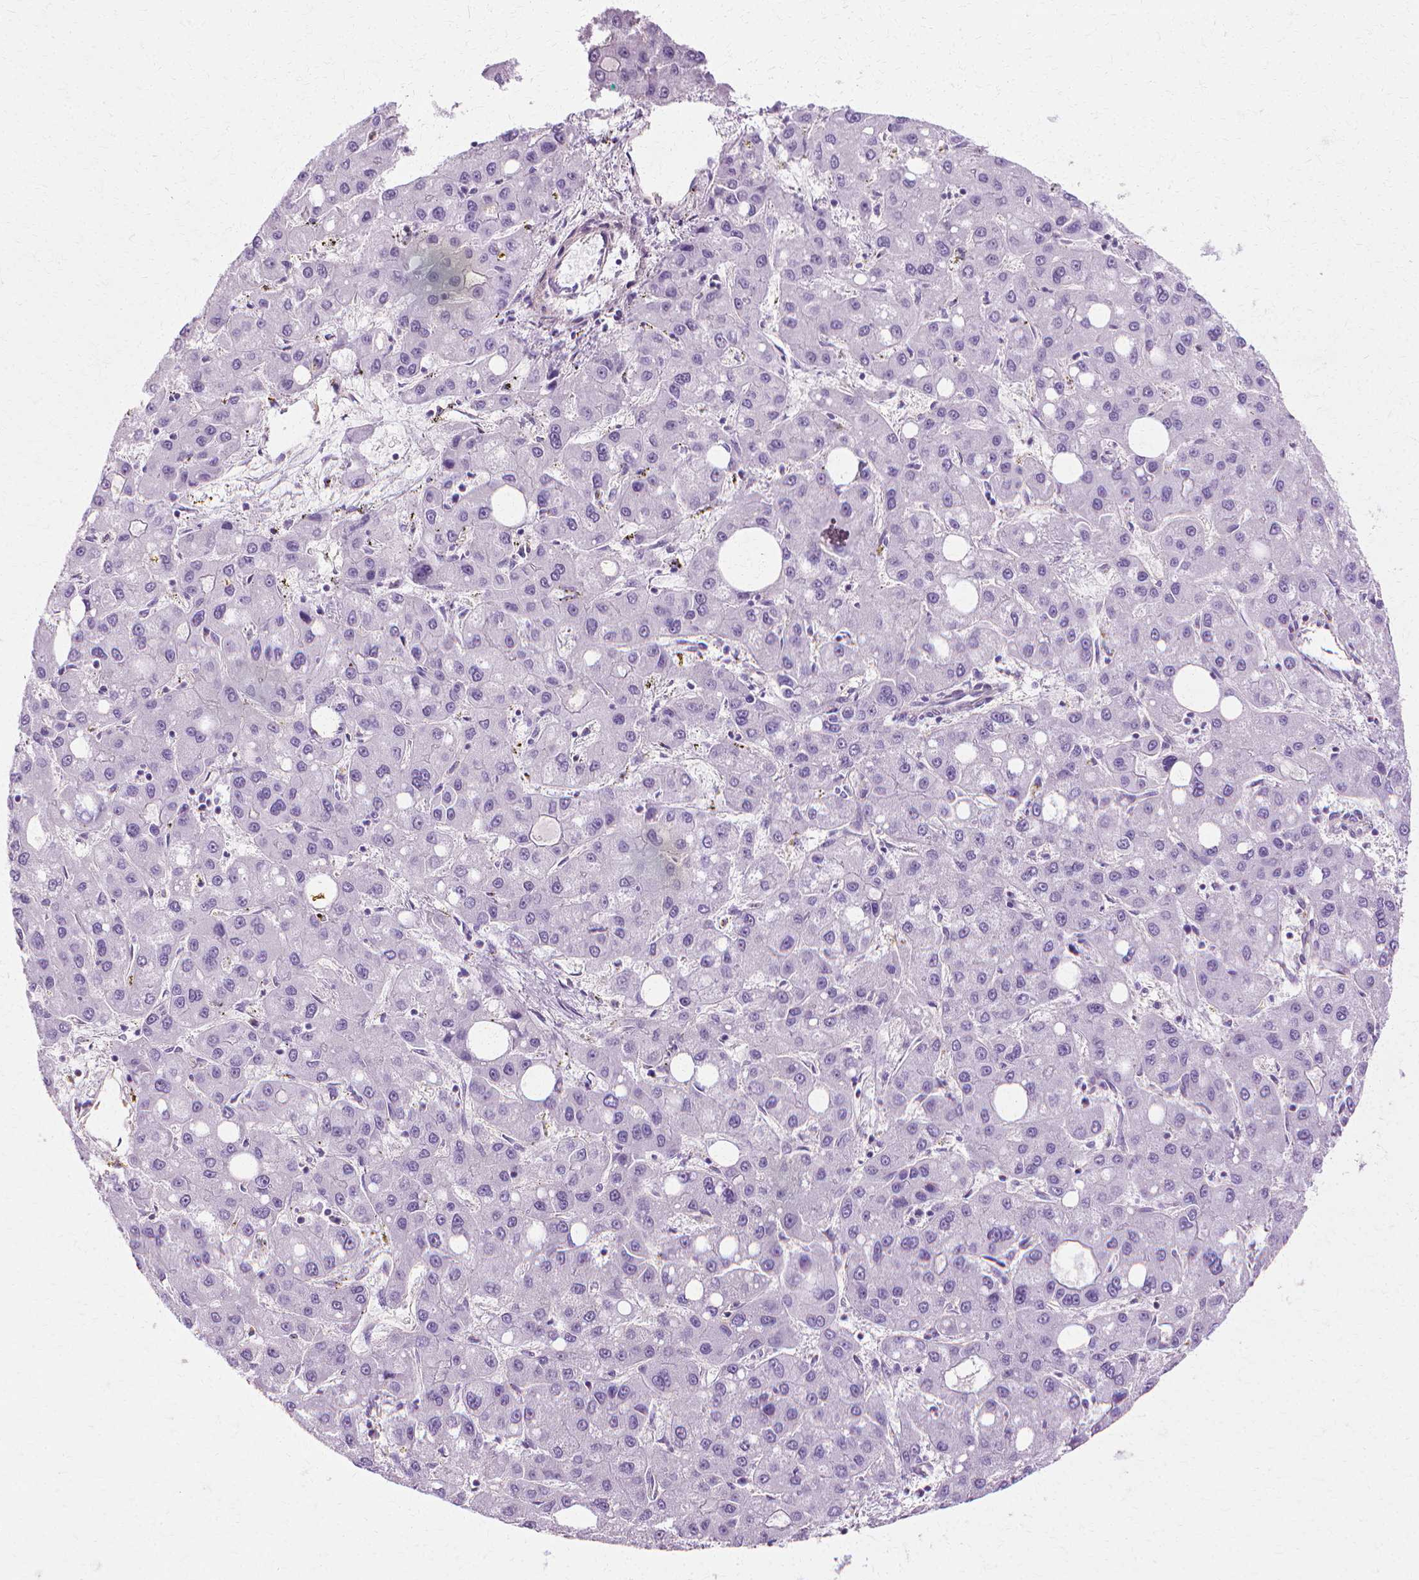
{"staining": {"intensity": "negative", "quantity": "none", "location": "none"}, "tissue": "liver cancer", "cell_type": "Tumor cells", "image_type": "cancer", "snomed": [{"axis": "morphology", "description": "Carcinoma, Hepatocellular, NOS"}, {"axis": "topography", "description": "Liver"}], "caption": "Human hepatocellular carcinoma (liver) stained for a protein using immunohistochemistry exhibits no positivity in tumor cells.", "gene": "CFAP157", "patient": {"sex": "male", "age": 73}}